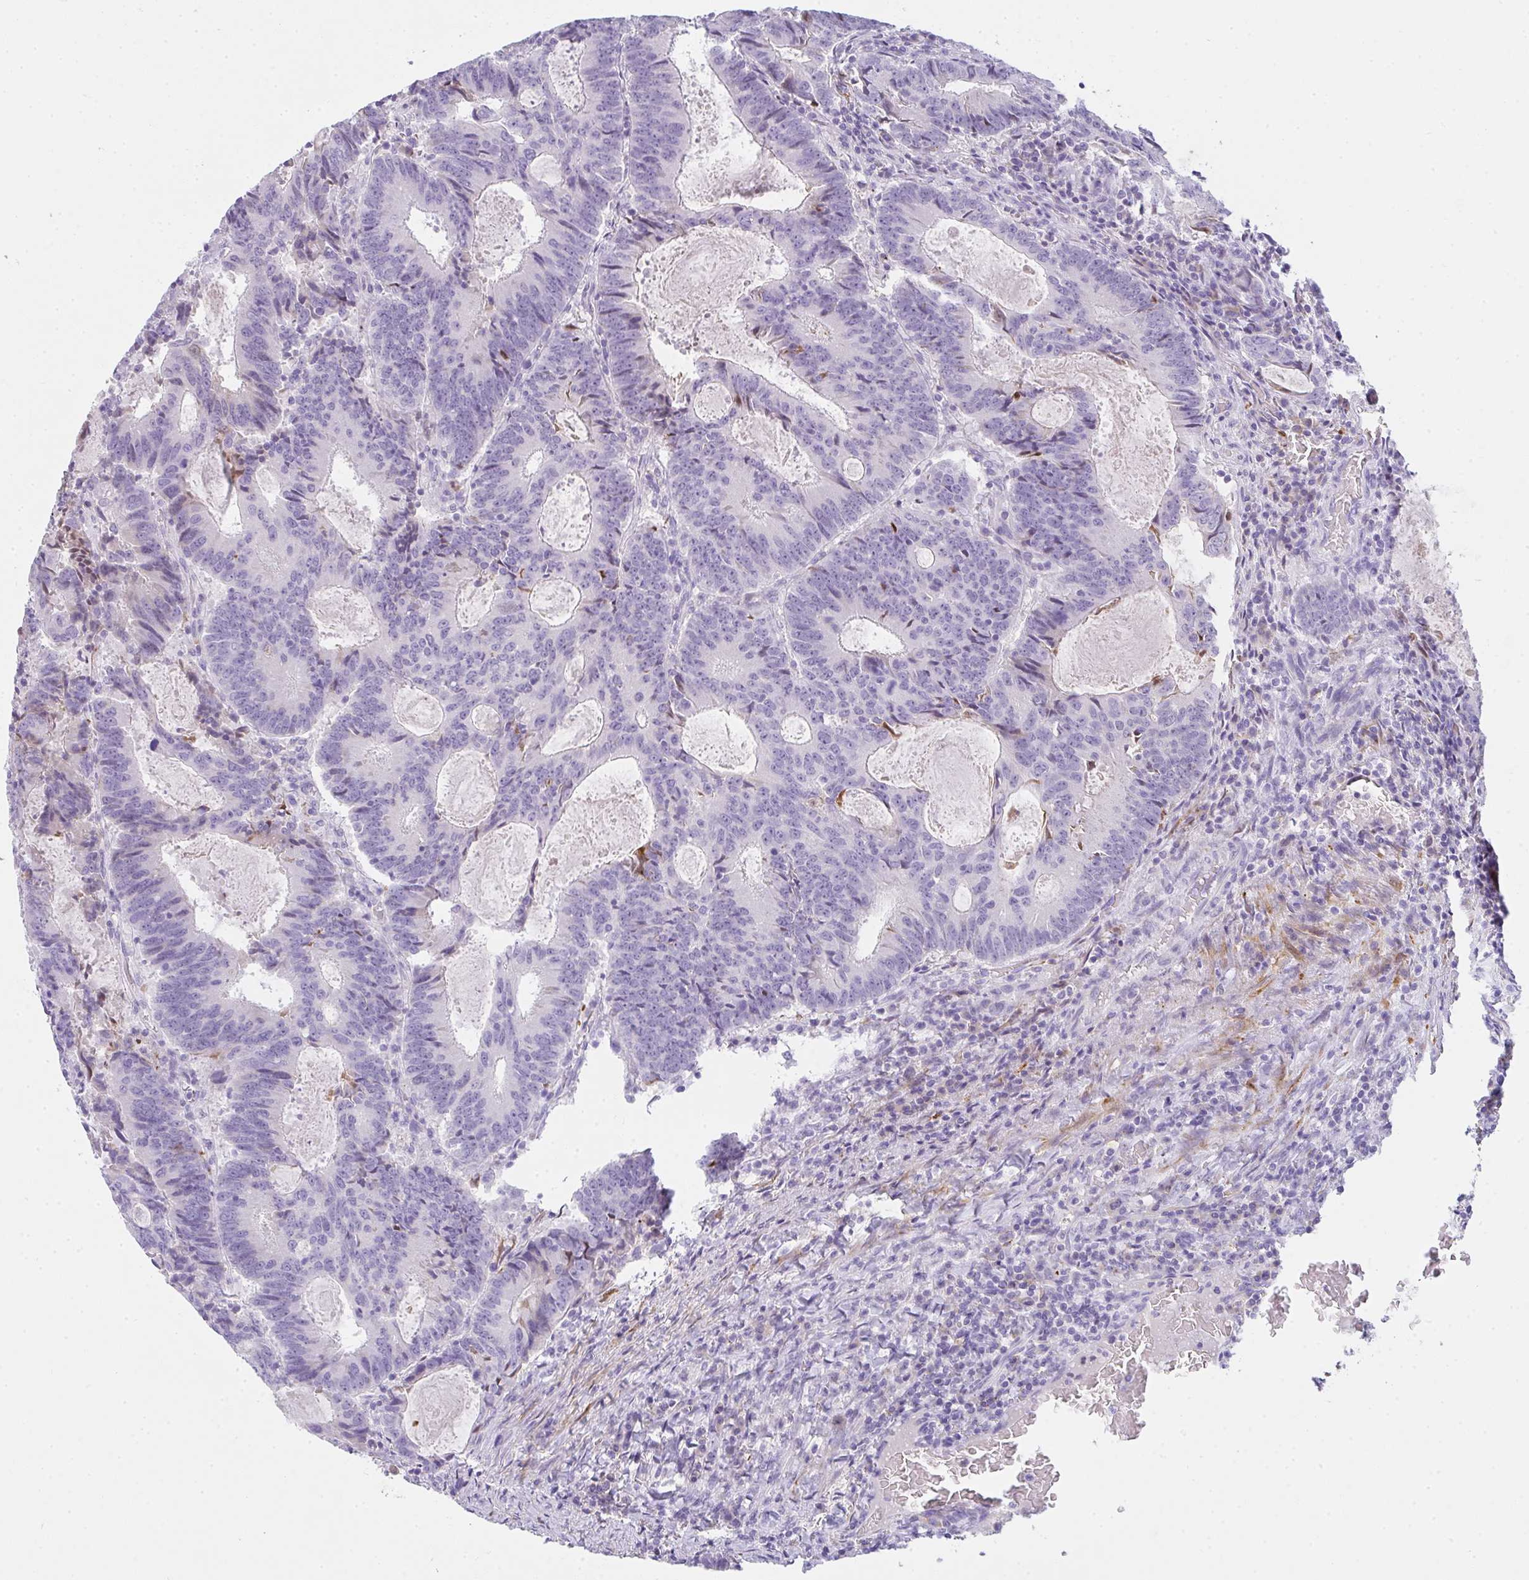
{"staining": {"intensity": "negative", "quantity": "none", "location": "none"}, "tissue": "colorectal cancer", "cell_type": "Tumor cells", "image_type": "cancer", "snomed": [{"axis": "morphology", "description": "Adenocarcinoma, NOS"}, {"axis": "topography", "description": "Colon"}], "caption": "Human adenocarcinoma (colorectal) stained for a protein using immunohistochemistry demonstrates no positivity in tumor cells.", "gene": "COX7B", "patient": {"sex": "male", "age": 67}}